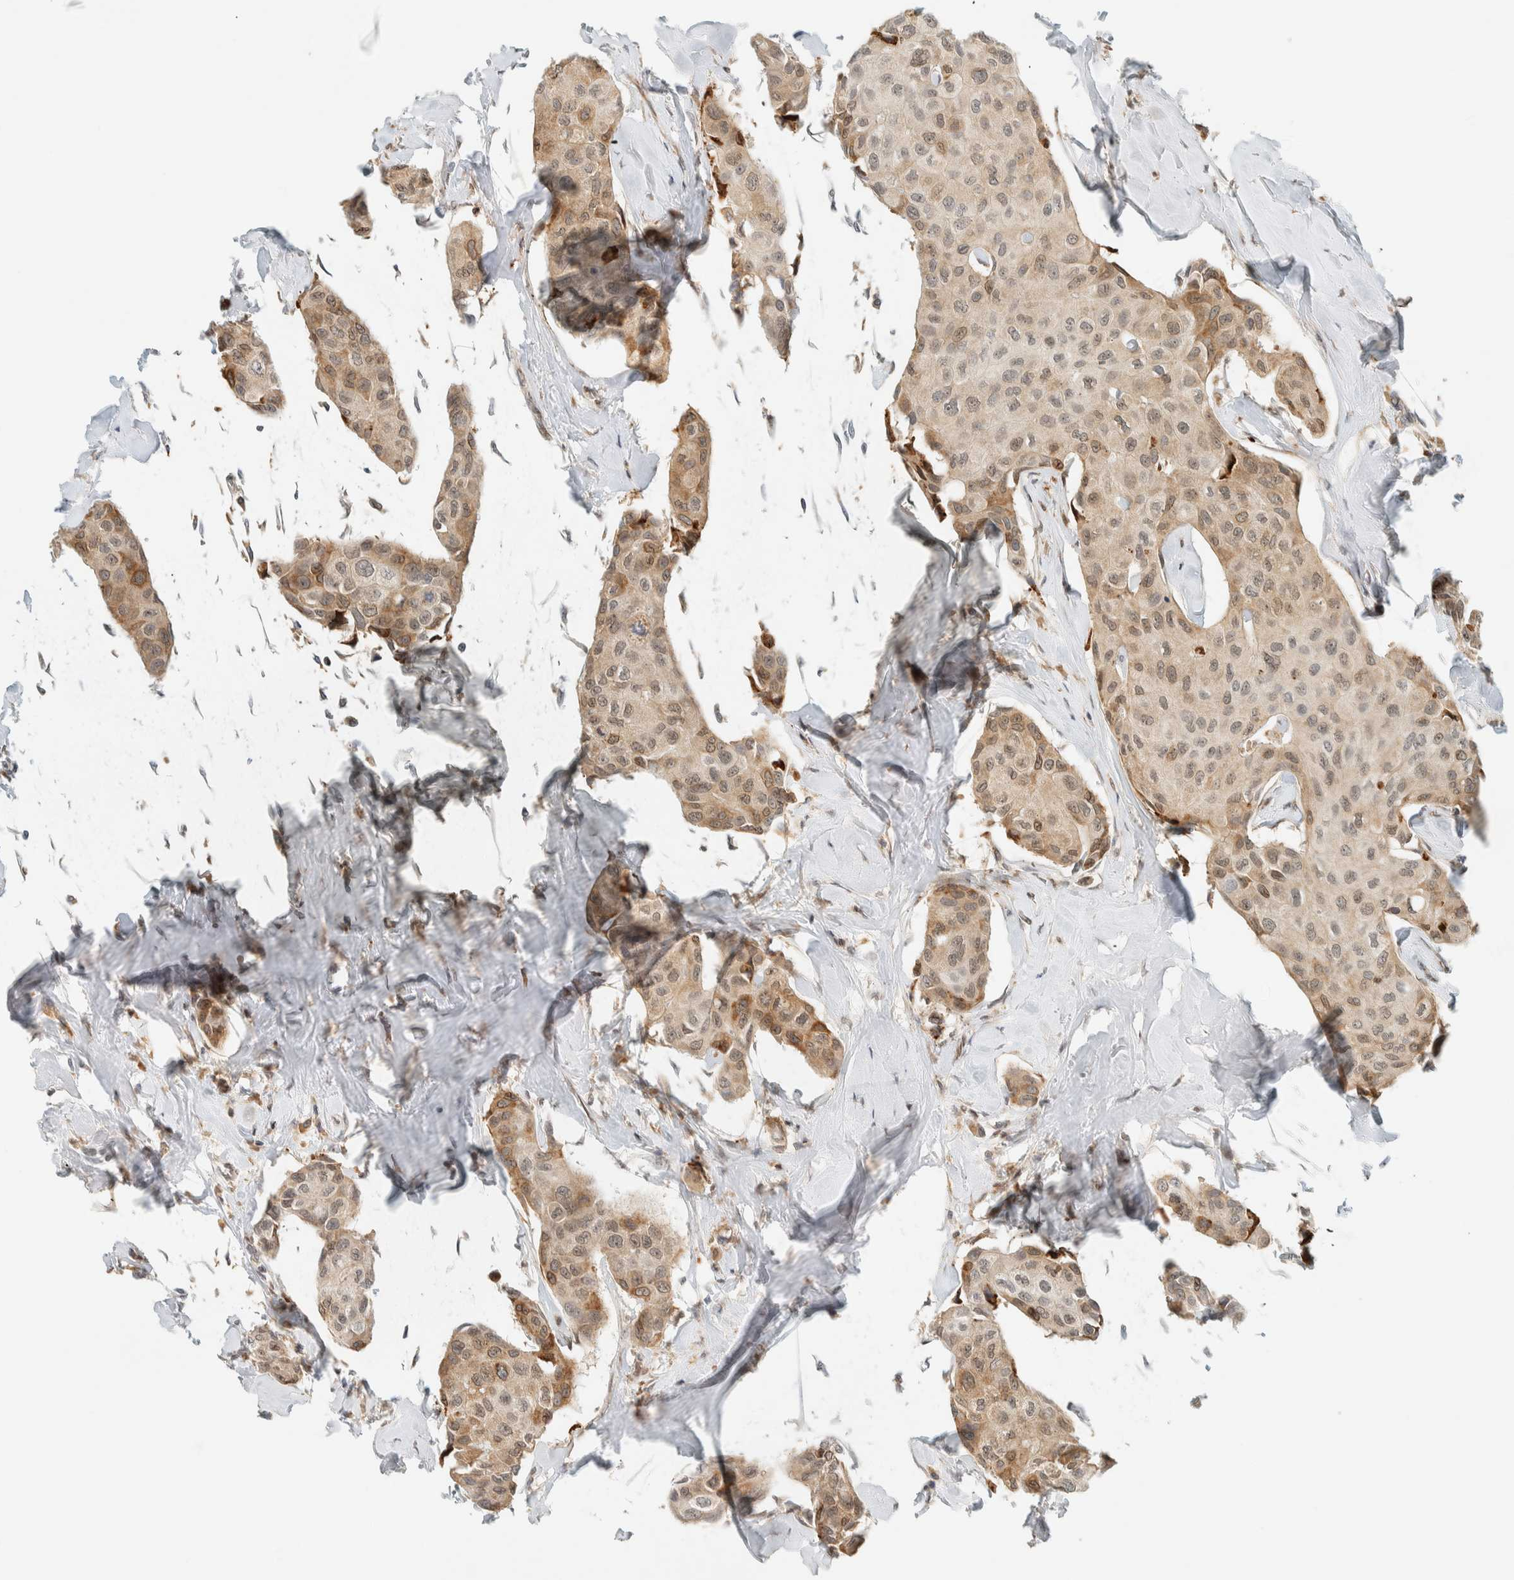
{"staining": {"intensity": "moderate", "quantity": "<25%", "location": "cytoplasmic/membranous,nuclear"}, "tissue": "breast cancer", "cell_type": "Tumor cells", "image_type": "cancer", "snomed": [{"axis": "morphology", "description": "Duct carcinoma"}, {"axis": "topography", "description": "Breast"}], "caption": "Human breast cancer stained for a protein (brown) displays moderate cytoplasmic/membranous and nuclear positive positivity in about <25% of tumor cells.", "gene": "ITPRID1", "patient": {"sex": "female", "age": 80}}